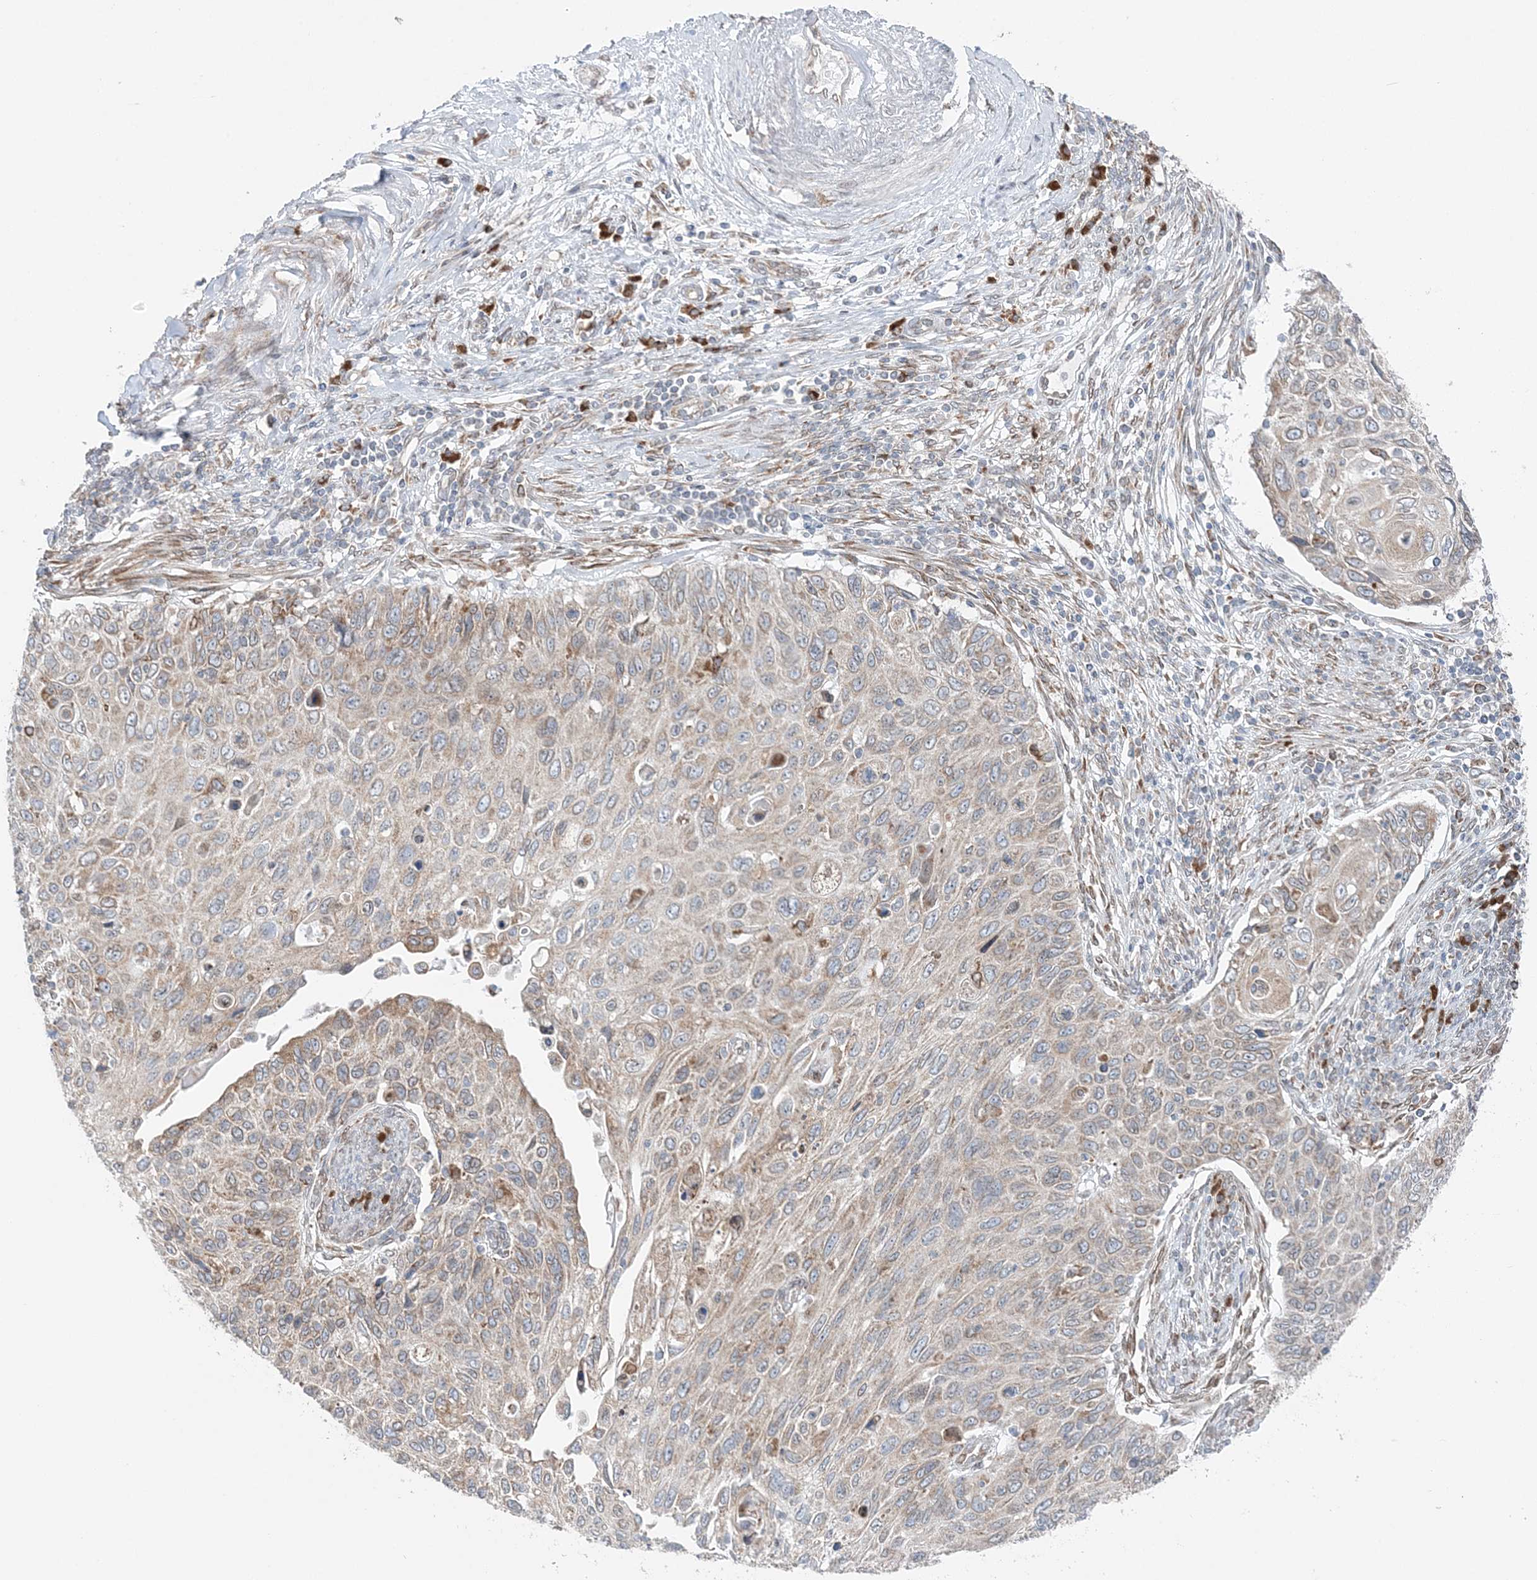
{"staining": {"intensity": "weak", "quantity": "25%-75%", "location": "cytoplasmic/membranous"}, "tissue": "cervical cancer", "cell_type": "Tumor cells", "image_type": "cancer", "snomed": [{"axis": "morphology", "description": "Squamous cell carcinoma, NOS"}, {"axis": "topography", "description": "Cervix"}], "caption": "Immunohistochemistry (IHC) (DAB (3,3'-diaminobenzidine)) staining of cervical squamous cell carcinoma reveals weak cytoplasmic/membranous protein staining in about 25%-75% of tumor cells.", "gene": "TMED10", "patient": {"sex": "female", "age": 70}}